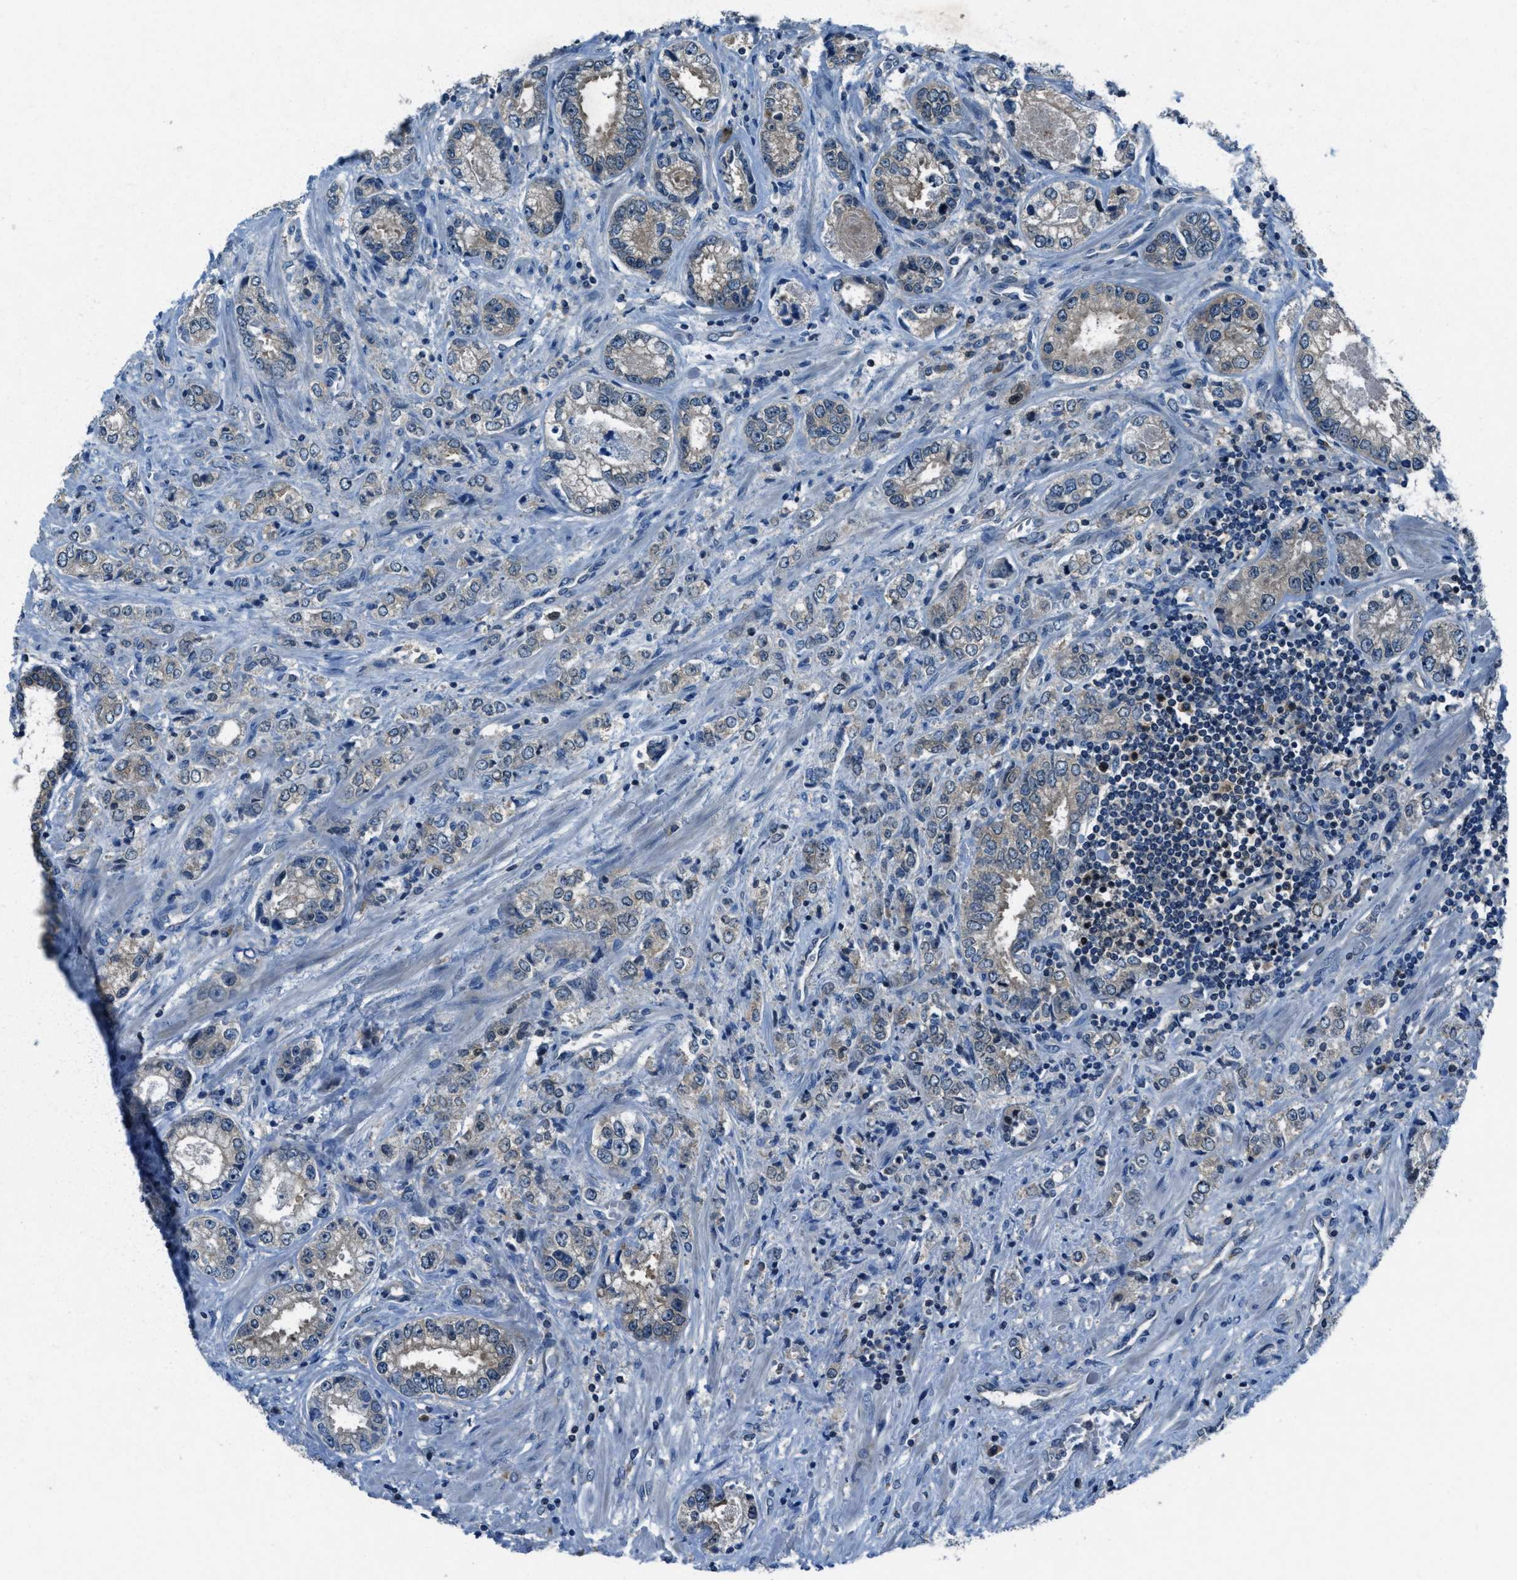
{"staining": {"intensity": "weak", "quantity": ">75%", "location": "cytoplasmic/membranous"}, "tissue": "prostate cancer", "cell_type": "Tumor cells", "image_type": "cancer", "snomed": [{"axis": "morphology", "description": "Adenocarcinoma, High grade"}, {"axis": "topography", "description": "Prostate"}], "caption": "A low amount of weak cytoplasmic/membranous expression is seen in approximately >75% of tumor cells in prostate cancer tissue. Nuclei are stained in blue.", "gene": "ARFGAP2", "patient": {"sex": "male", "age": 61}}